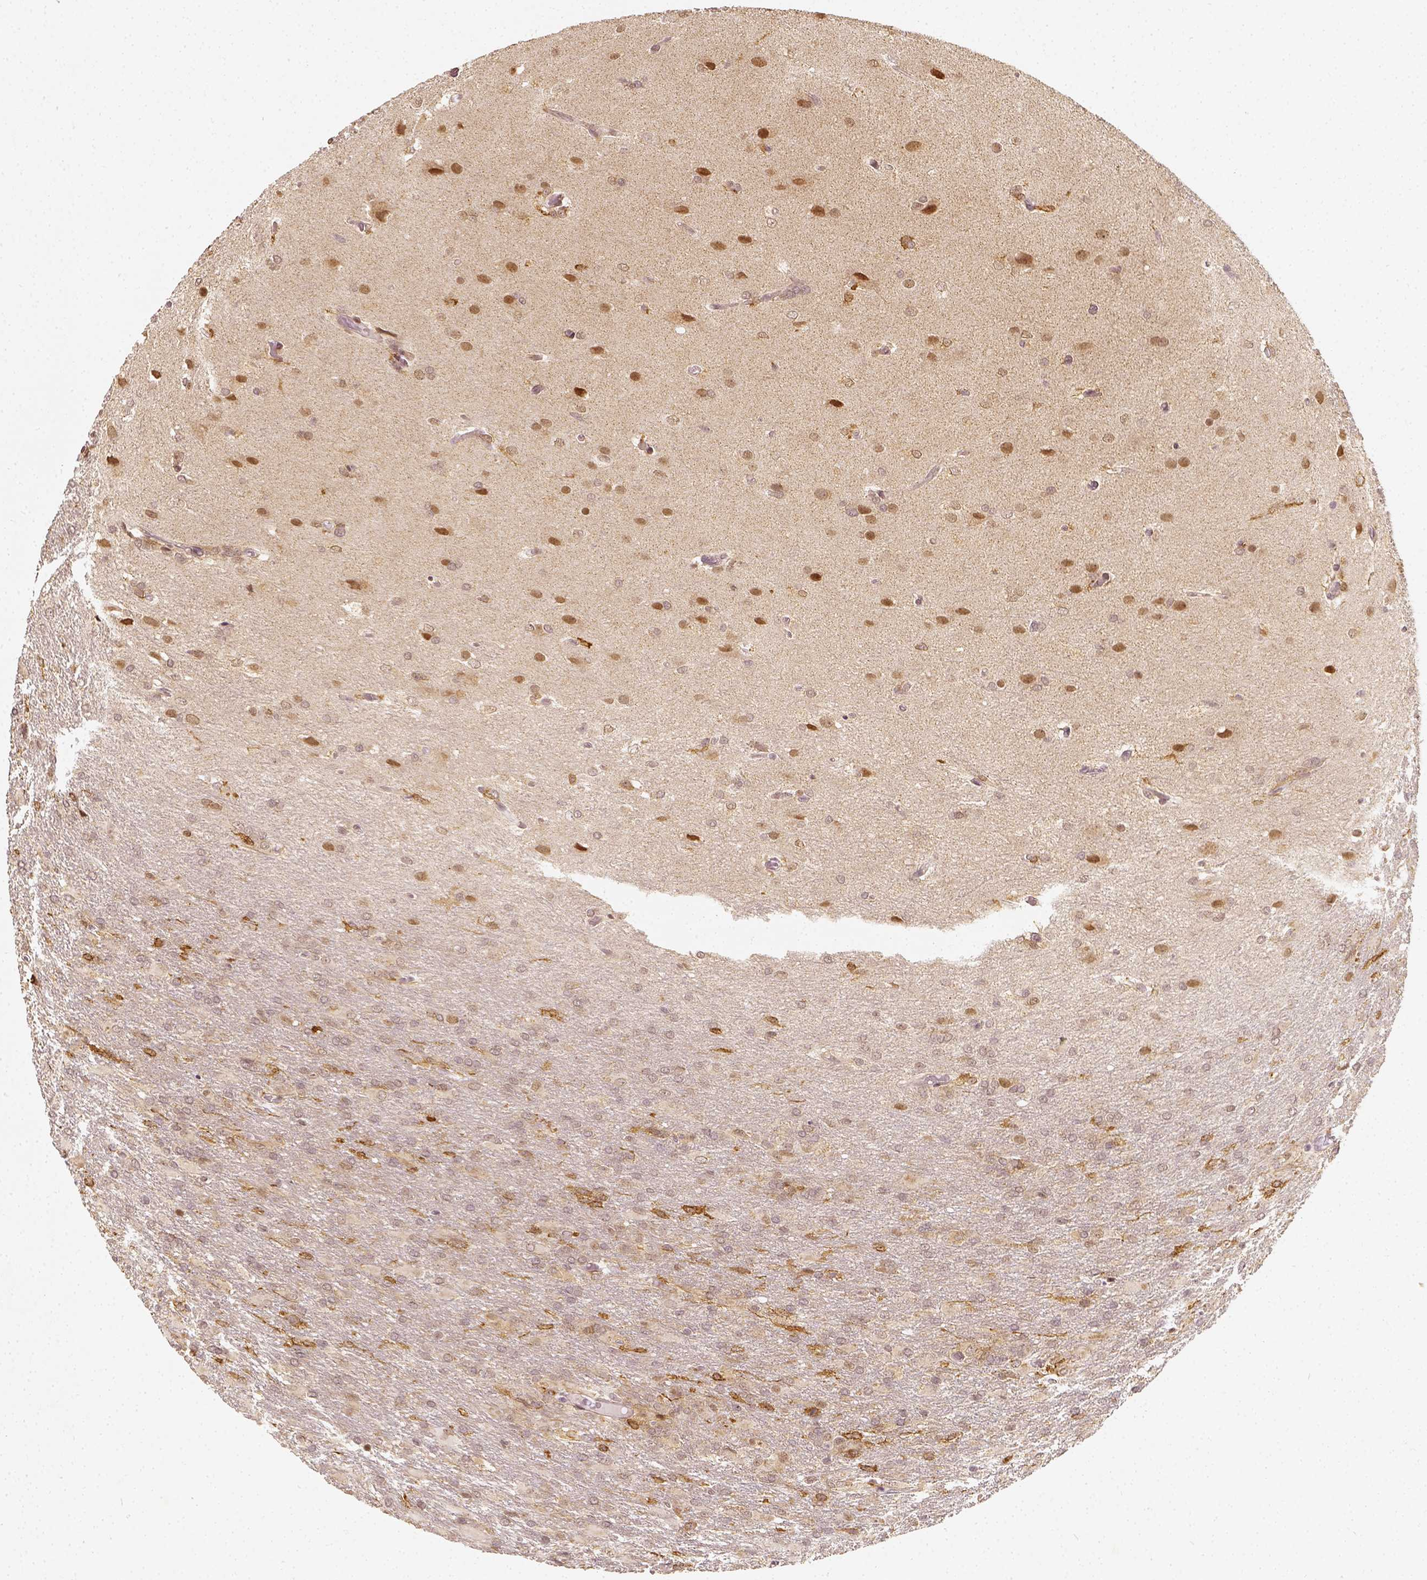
{"staining": {"intensity": "moderate", "quantity": "<25%", "location": "nuclear"}, "tissue": "glioma", "cell_type": "Tumor cells", "image_type": "cancer", "snomed": [{"axis": "morphology", "description": "Glioma, malignant, High grade"}, {"axis": "topography", "description": "Brain"}], "caption": "Protein staining of glioma tissue exhibits moderate nuclear staining in about <25% of tumor cells.", "gene": "ZMAT3", "patient": {"sex": "male", "age": 68}}